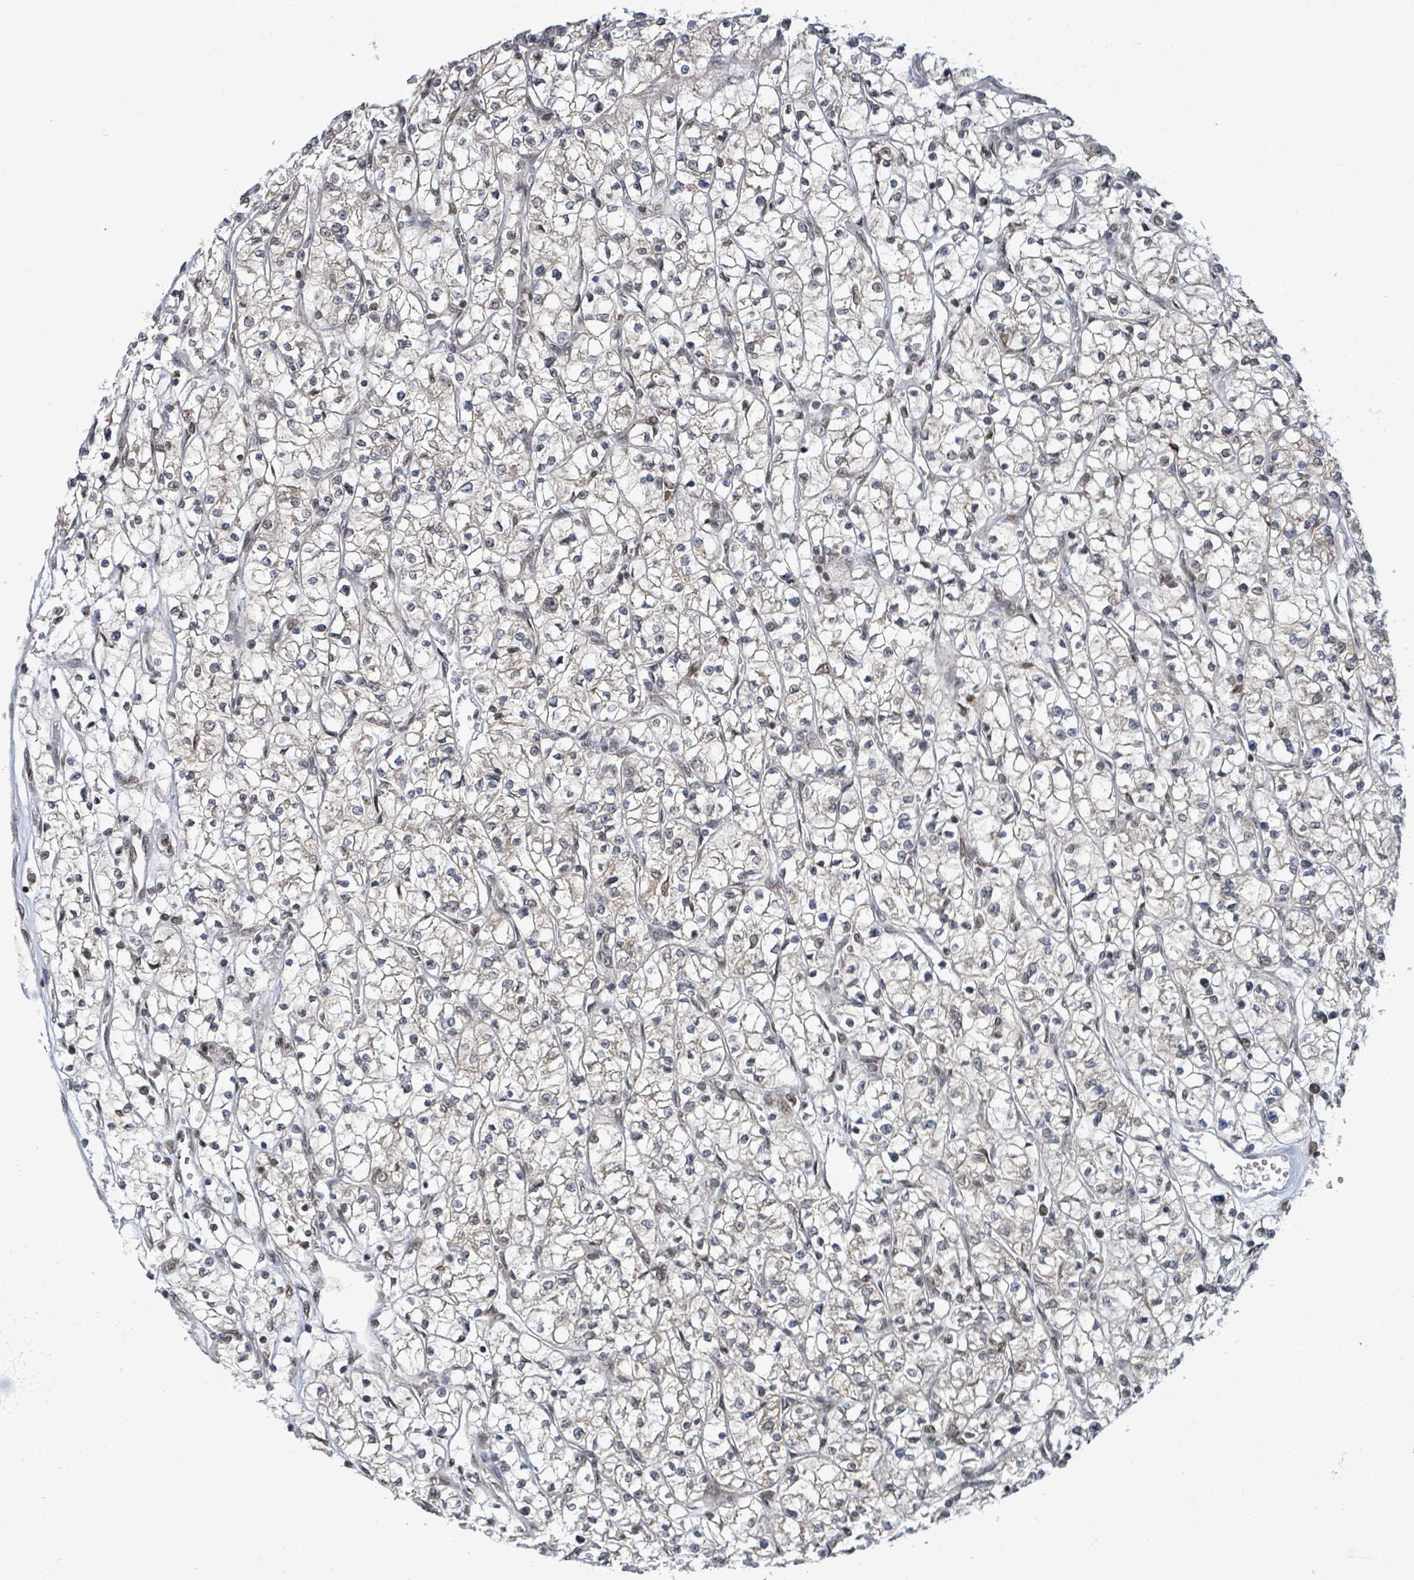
{"staining": {"intensity": "negative", "quantity": "none", "location": "none"}, "tissue": "renal cancer", "cell_type": "Tumor cells", "image_type": "cancer", "snomed": [{"axis": "morphology", "description": "Adenocarcinoma, NOS"}, {"axis": "topography", "description": "Kidney"}], "caption": "IHC micrograph of renal cancer stained for a protein (brown), which exhibits no staining in tumor cells.", "gene": "SBF2", "patient": {"sex": "female", "age": 64}}